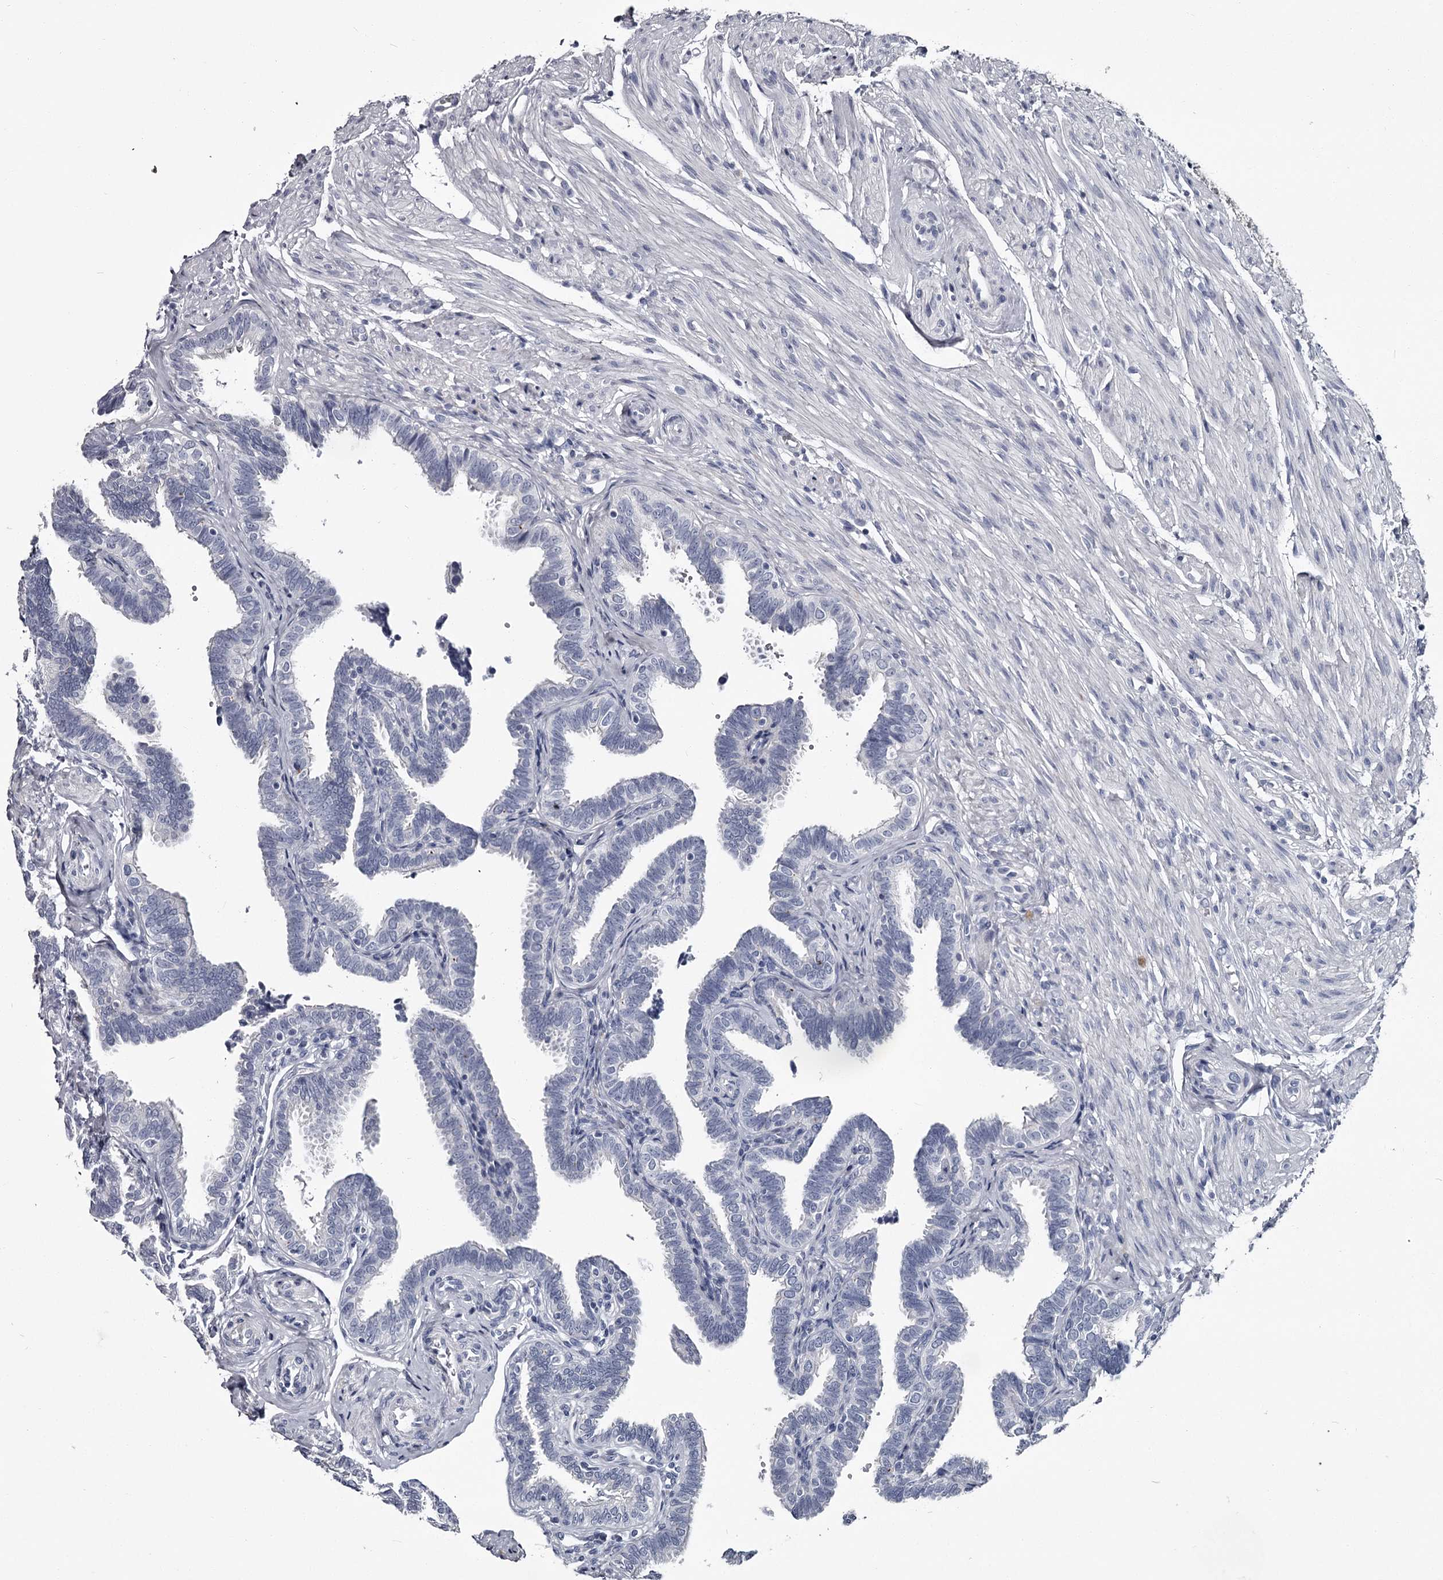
{"staining": {"intensity": "negative", "quantity": "none", "location": "none"}, "tissue": "fallopian tube", "cell_type": "Glandular cells", "image_type": "normal", "snomed": [{"axis": "morphology", "description": "Normal tissue, NOS"}, {"axis": "topography", "description": "Fallopian tube"}], "caption": "High power microscopy micrograph of an immunohistochemistry micrograph of normal fallopian tube, revealing no significant positivity in glandular cells. (Immunohistochemistry (ihc), brightfield microscopy, high magnification).", "gene": "DAO", "patient": {"sex": "female", "age": 39}}